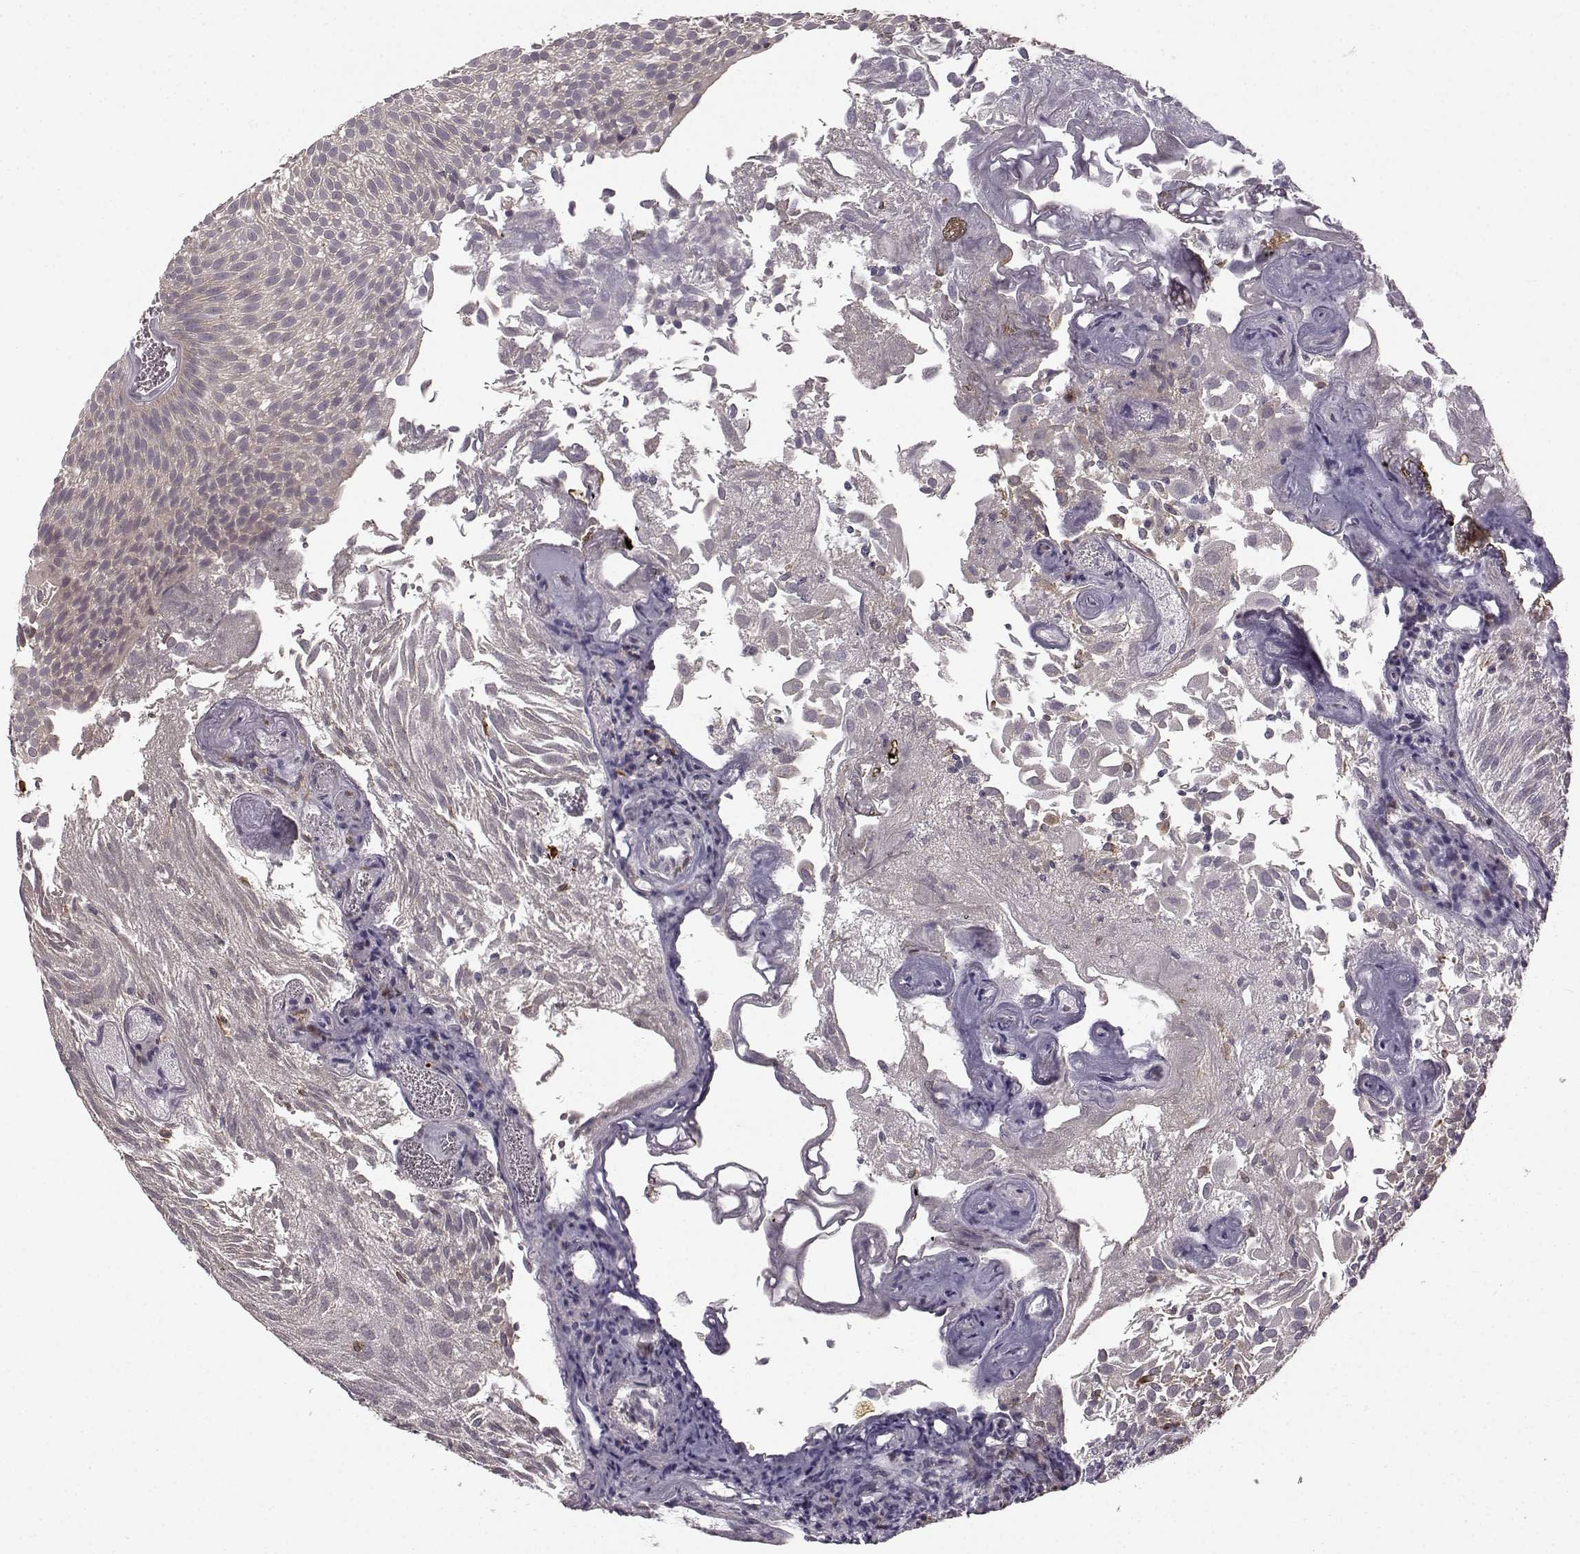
{"staining": {"intensity": "weak", "quantity": "25%-75%", "location": "cytoplasmic/membranous"}, "tissue": "urothelial cancer", "cell_type": "Tumor cells", "image_type": "cancer", "snomed": [{"axis": "morphology", "description": "Urothelial carcinoma, Low grade"}, {"axis": "topography", "description": "Urinary bladder"}], "caption": "Human urothelial cancer stained with a brown dye demonstrates weak cytoplasmic/membranous positive staining in about 25%-75% of tumor cells.", "gene": "SPAG17", "patient": {"sex": "male", "age": 52}}